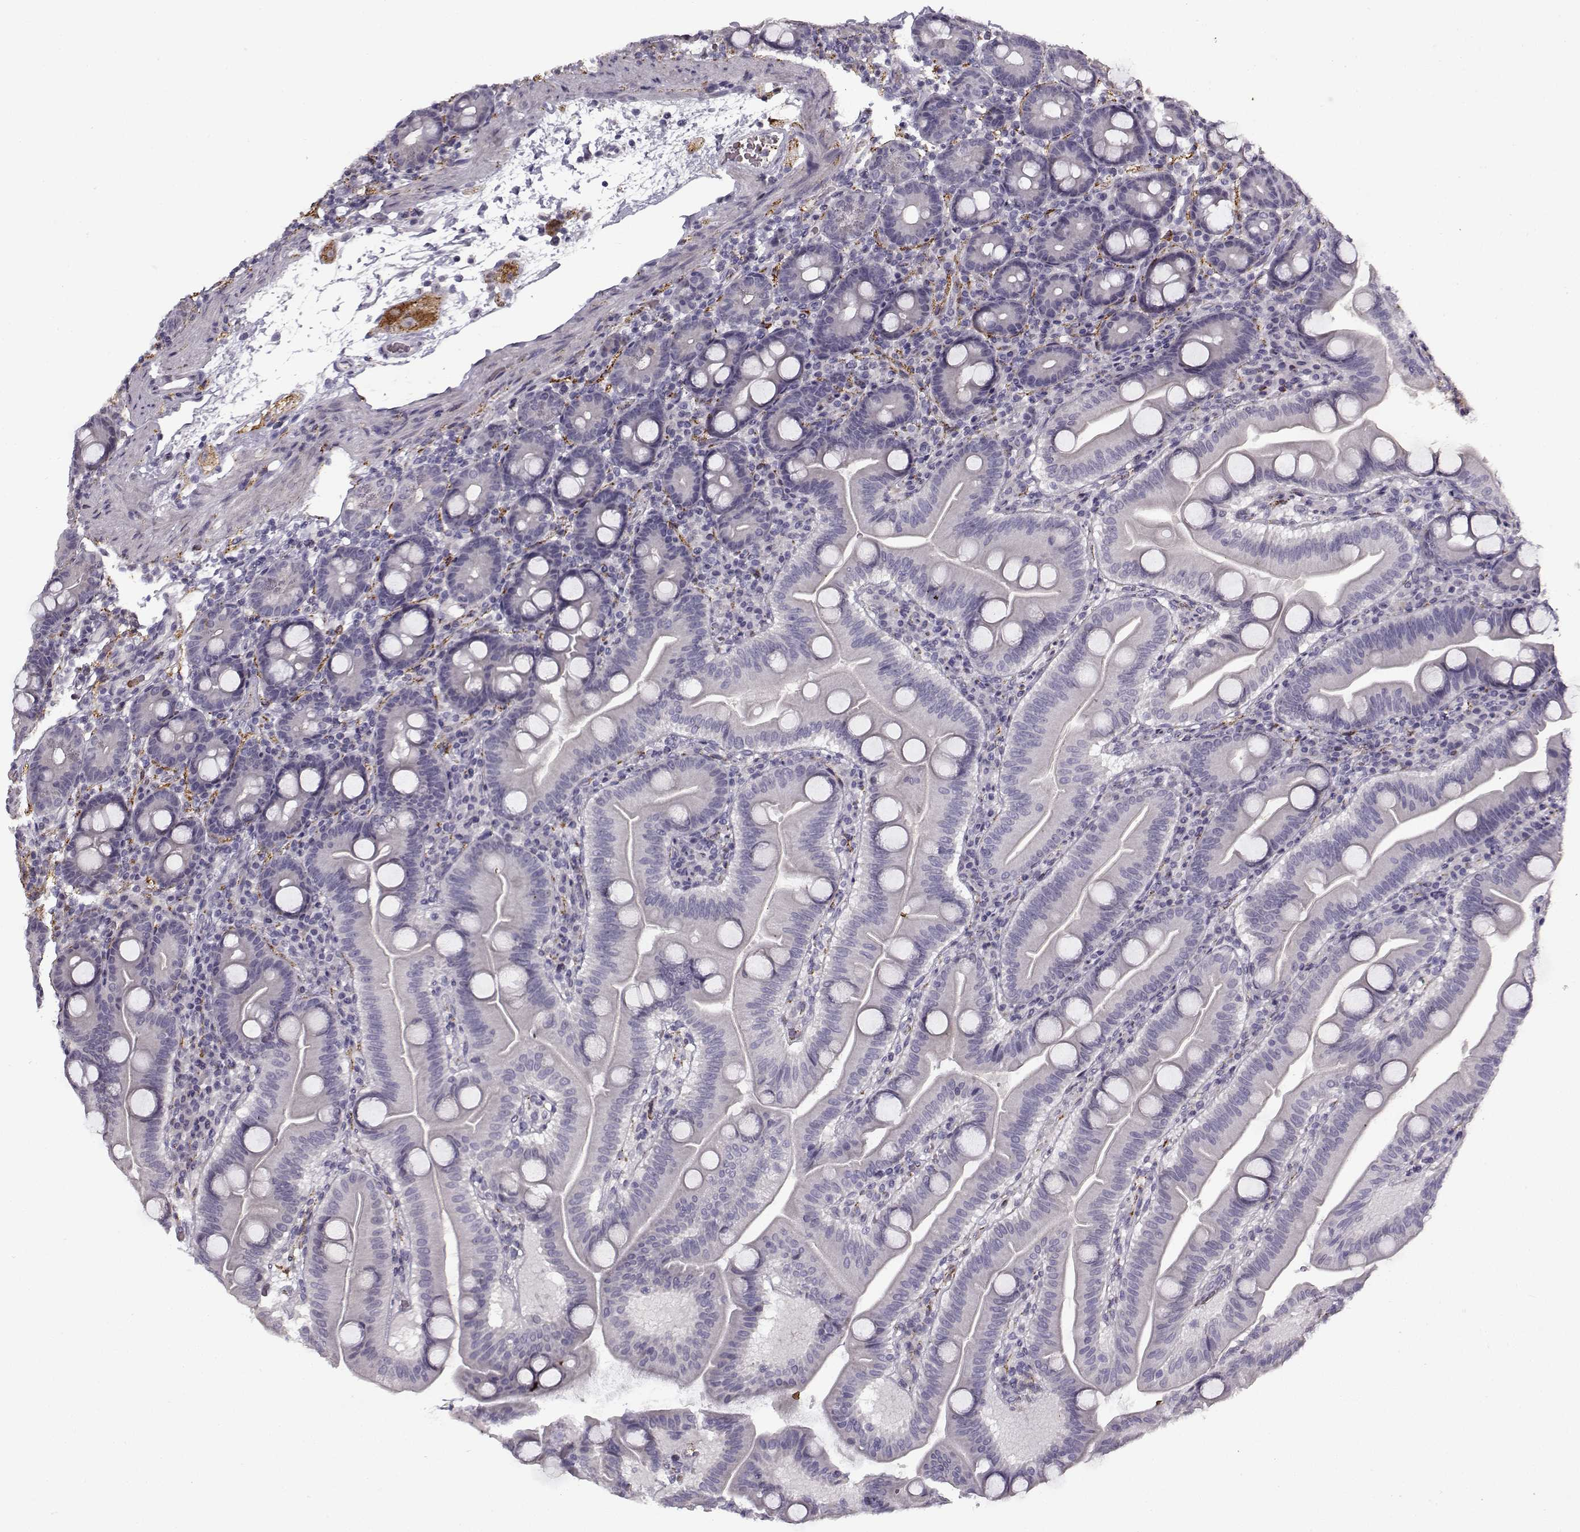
{"staining": {"intensity": "negative", "quantity": "none", "location": "none"}, "tissue": "duodenum", "cell_type": "Glandular cells", "image_type": "normal", "snomed": [{"axis": "morphology", "description": "Normal tissue, NOS"}, {"axis": "topography", "description": "Duodenum"}], "caption": "DAB (3,3'-diaminobenzidine) immunohistochemical staining of normal human duodenum reveals no significant staining in glandular cells.", "gene": "SNCA", "patient": {"sex": "male", "age": 59}}